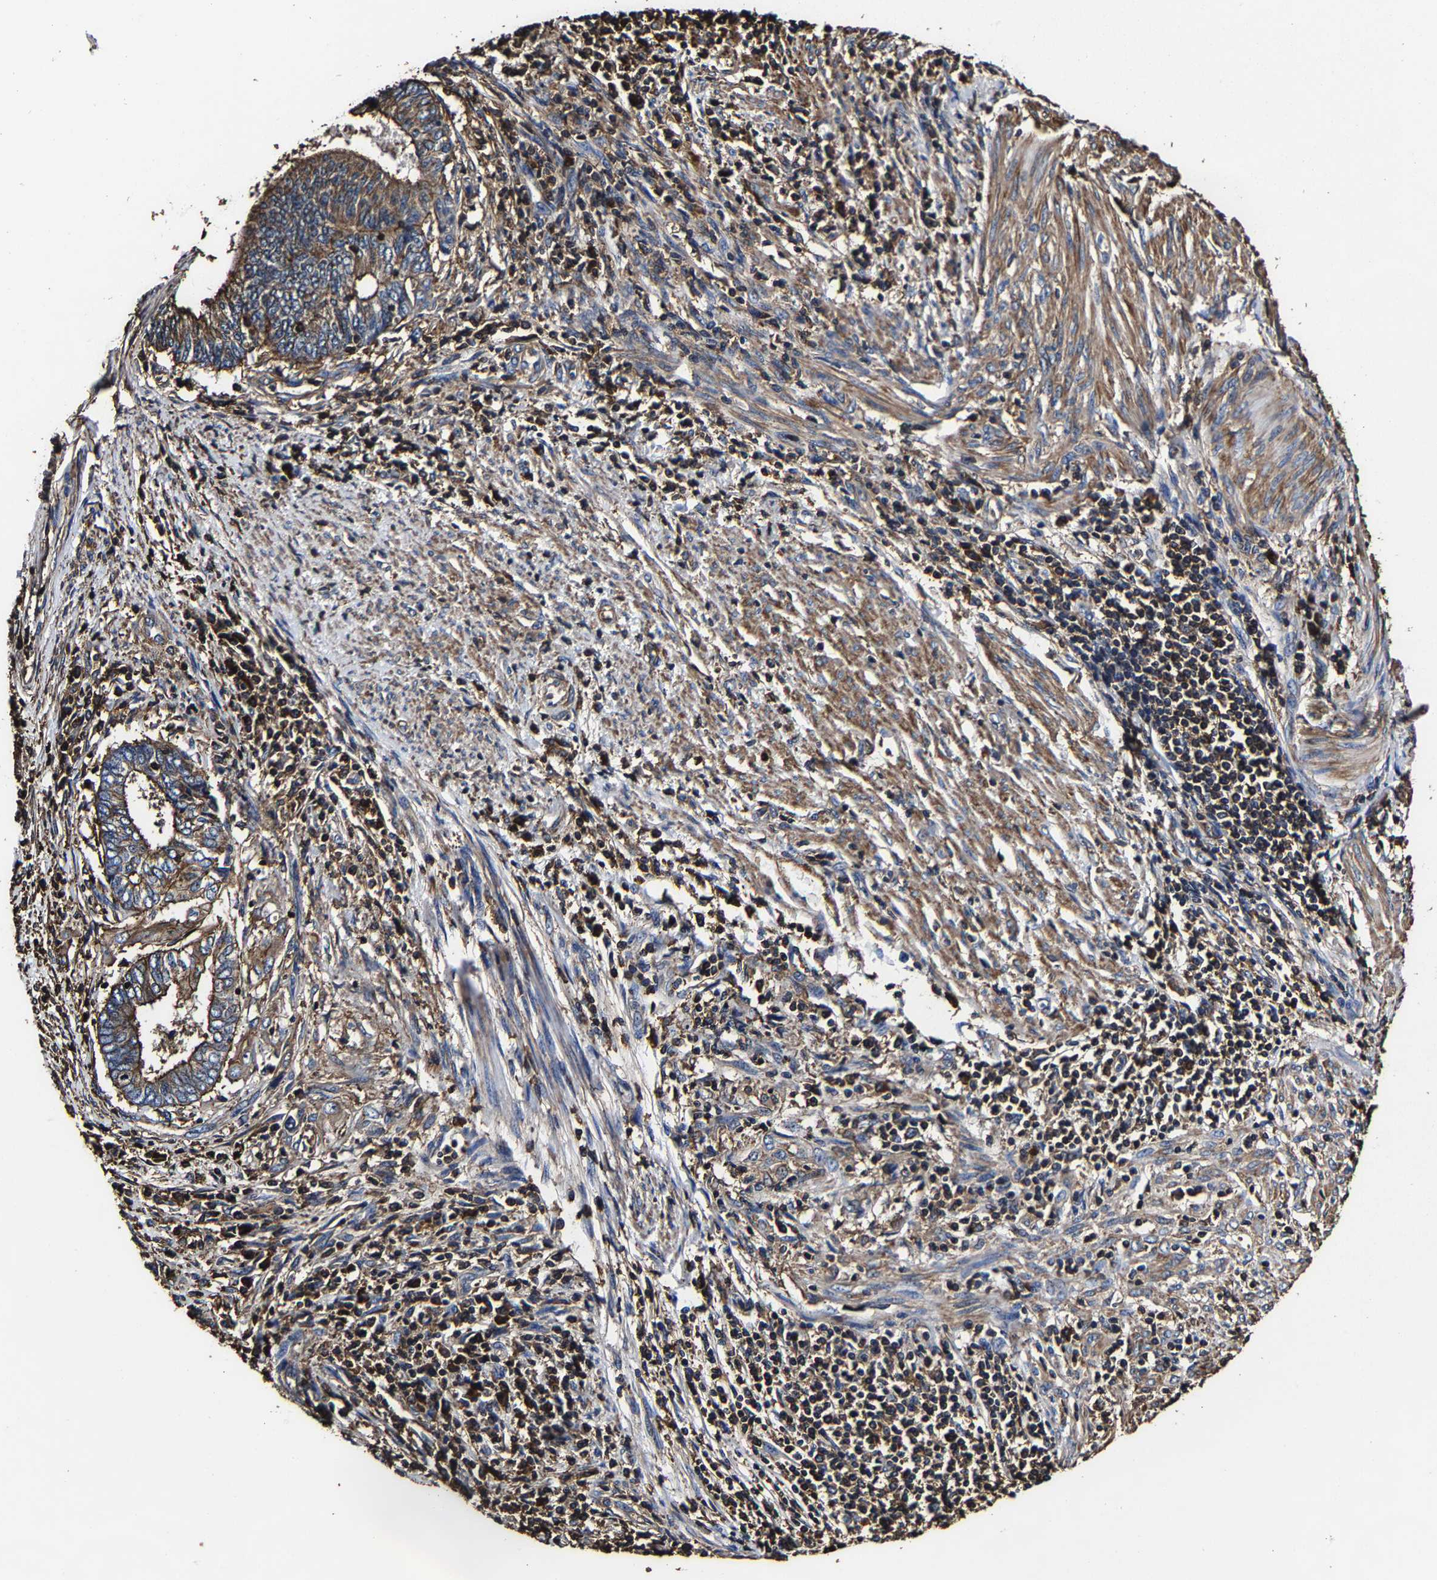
{"staining": {"intensity": "moderate", "quantity": ">75%", "location": "cytoplasmic/membranous"}, "tissue": "endometrial cancer", "cell_type": "Tumor cells", "image_type": "cancer", "snomed": [{"axis": "morphology", "description": "Adenocarcinoma, NOS"}, {"axis": "topography", "description": "Uterus"}, {"axis": "topography", "description": "Endometrium"}], "caption": "There is medium levels of moderate cytoplasmic/membranous expression in tumor cells of adenocarcinoma (endometrial), as demonstrated by immunohistochemical staining (brown color).", "gene": "SSH3", "patient": {"sex": "female", "age": 70}}